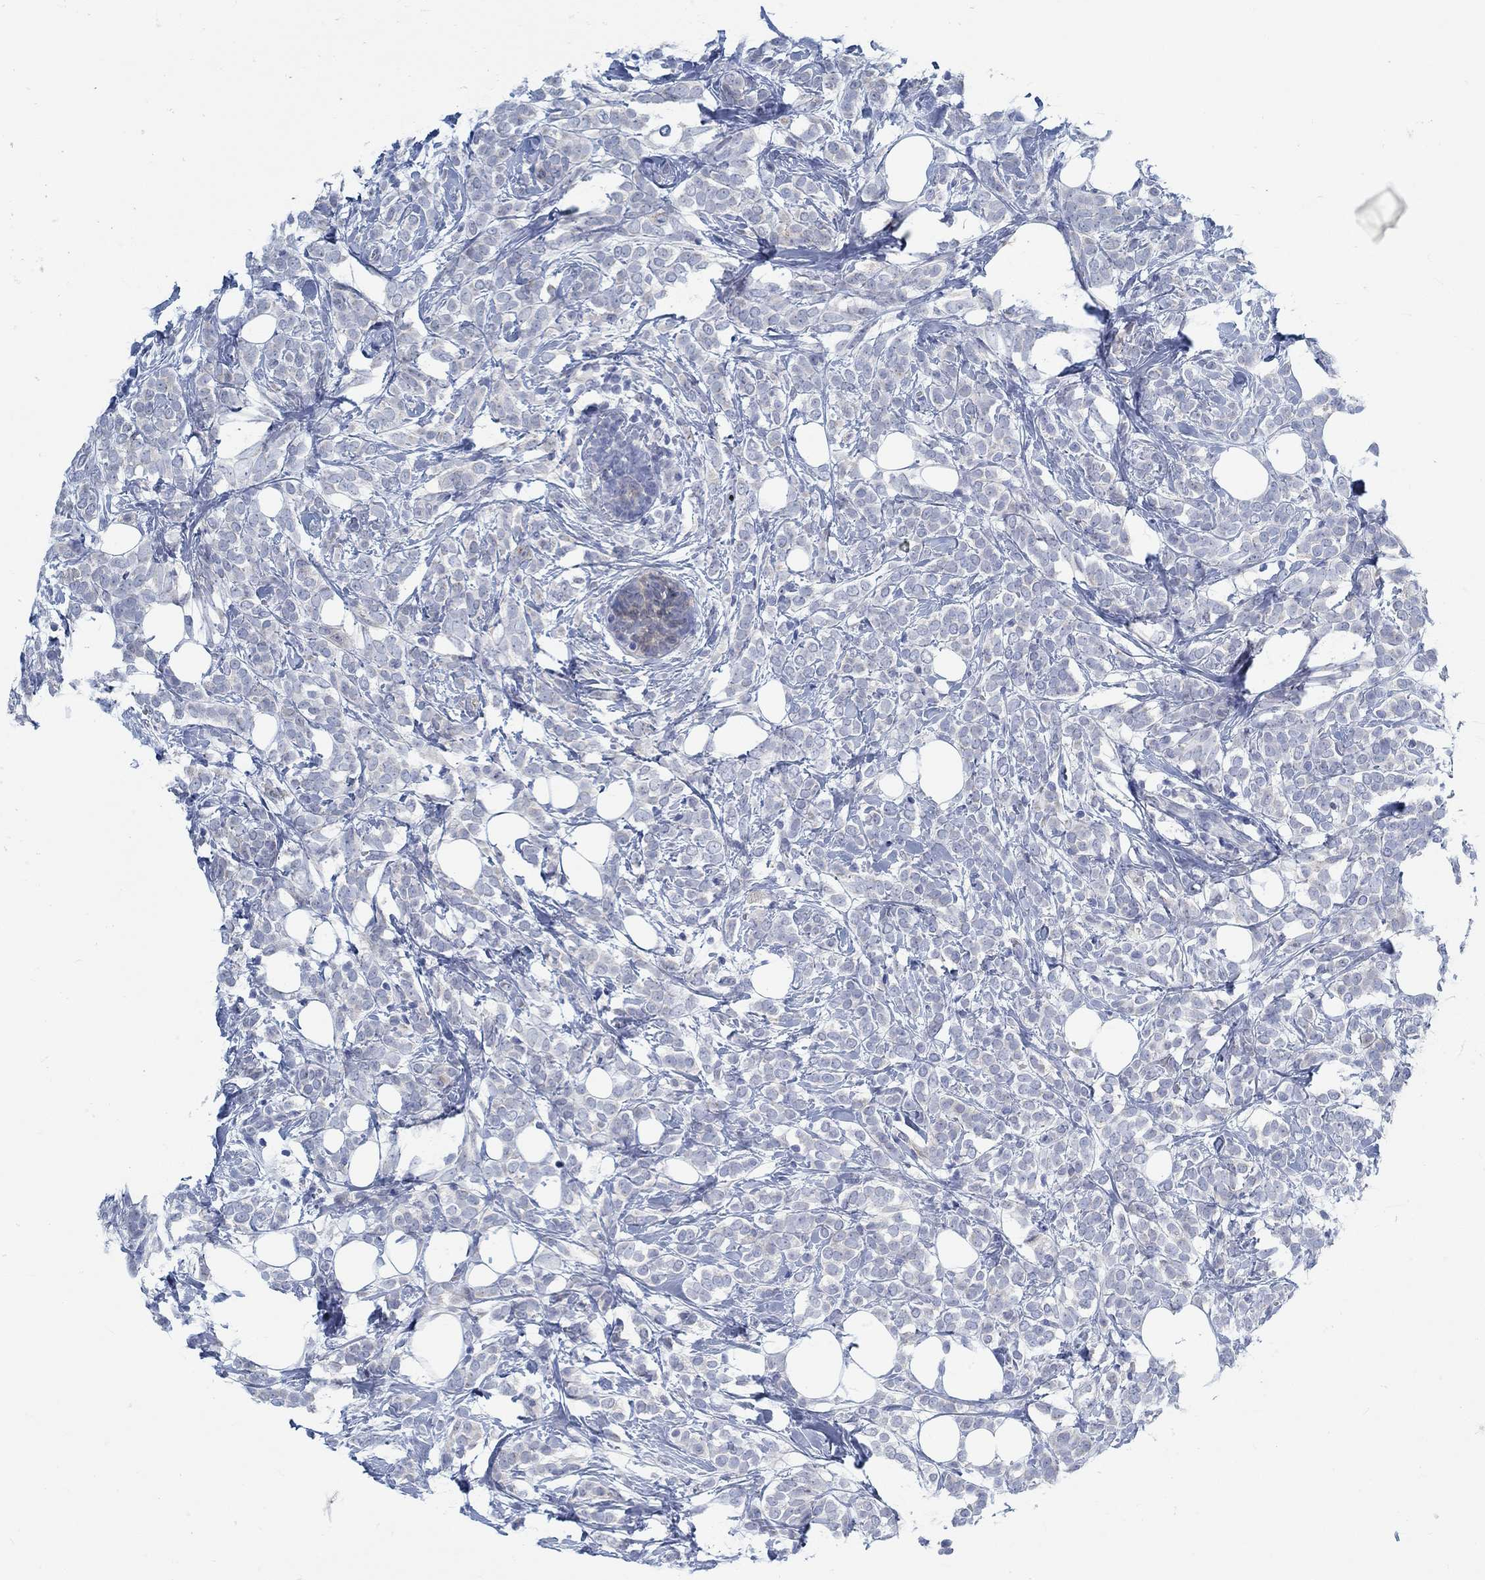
{"staining": {"intensity": "negative", "quantity": "none", "location": "none"}, "tissue": "breast cancer", "cell_type": "Tumor cells", "image_type": "cancer", "snomed": [{"axis": "morphology", "description": "Lobular carcinoma"}, {"axis": "topography", "description": "Breast"}], "caption": "A histopathology image of lobular carcinoma (breast) stained for a protein demonstrates no brown staining in tumor cells.", "gene": "TEKT4", "patient": {"sex": "female", "age": 49}}